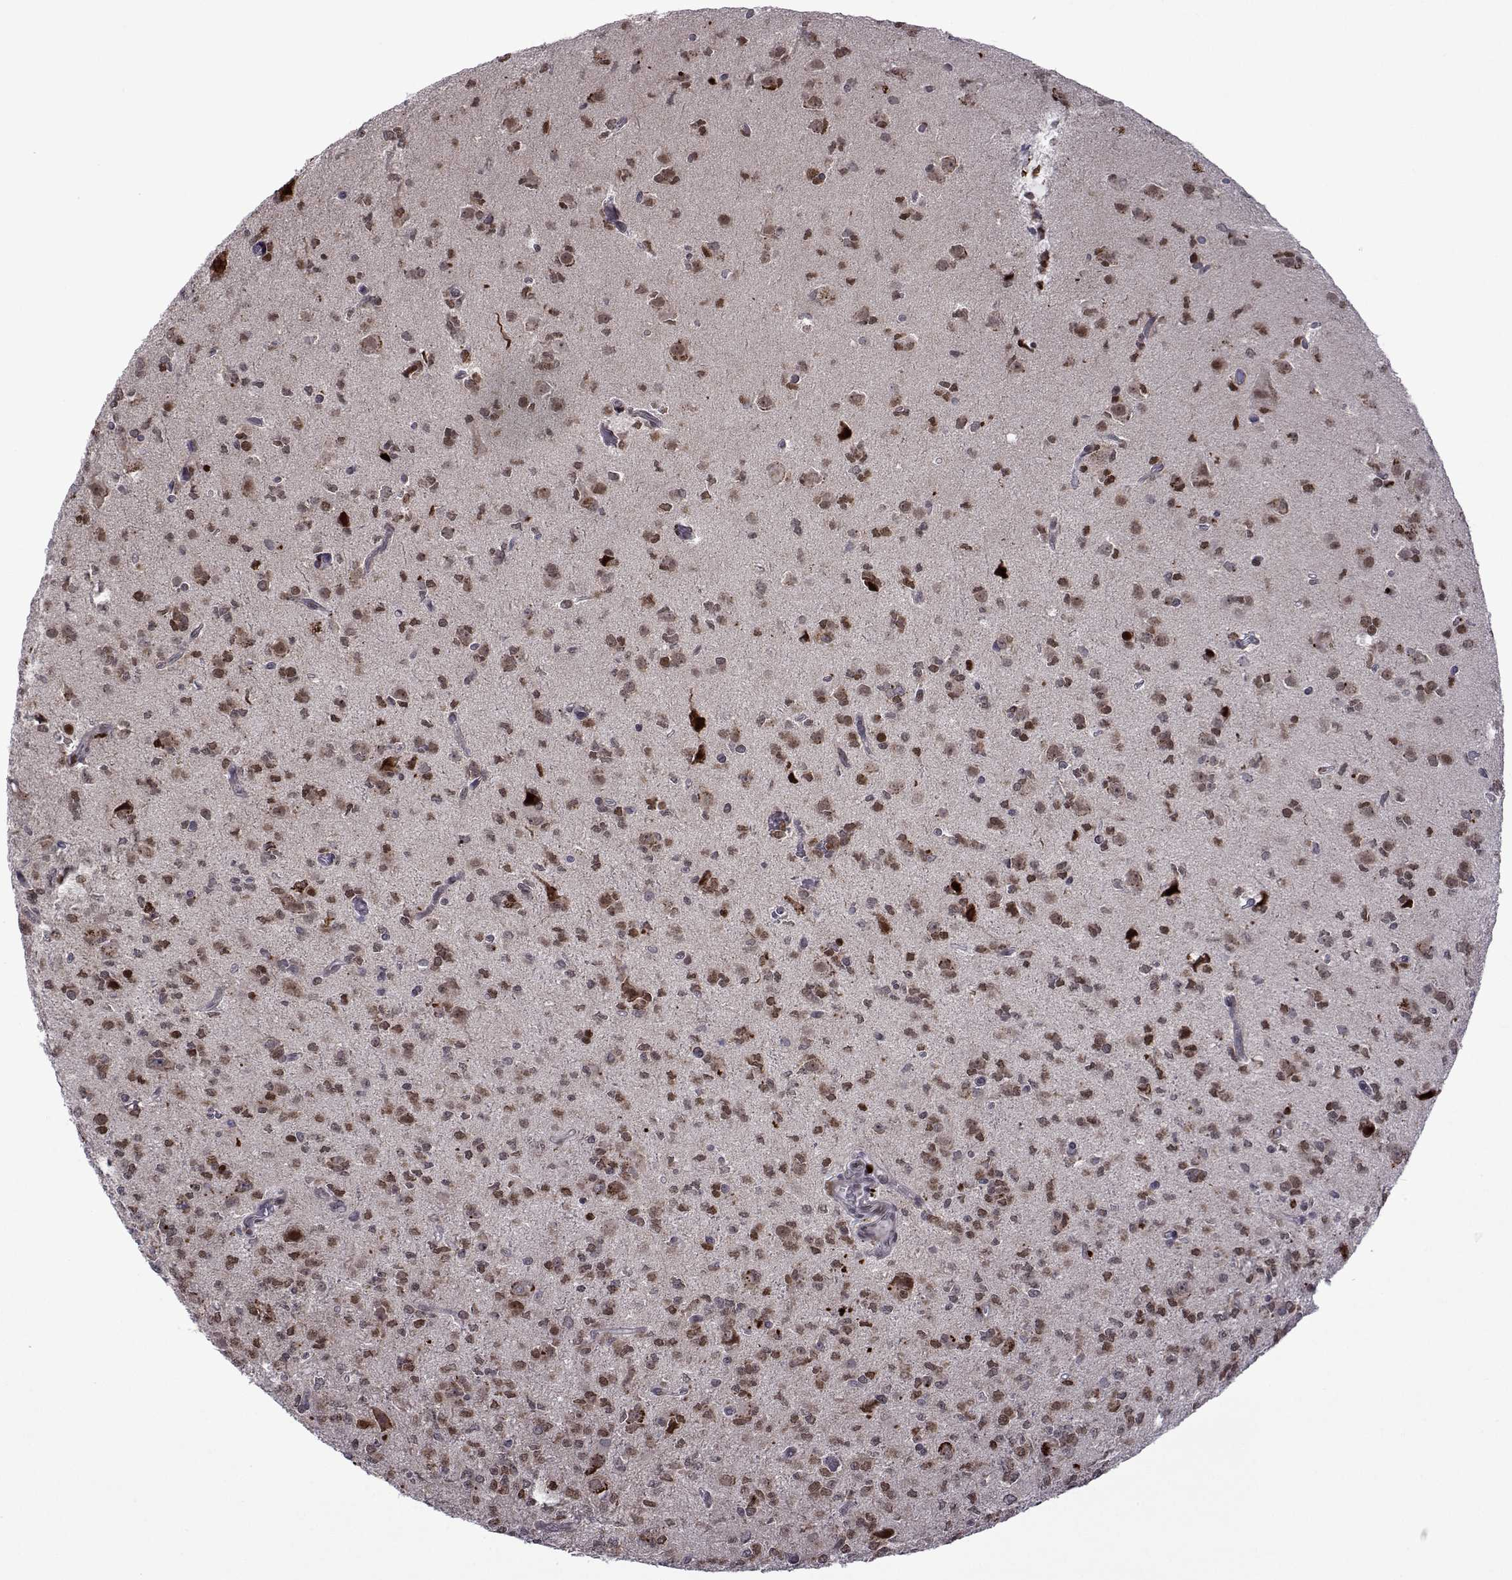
{"staining": {"intensity": "moderate", "quantity": "25%-75%", "location": "nuclear"}, "tissue": "glioma", "cell_type": "Tumor cells", "image_type": "cancer", "snomed": [{"axis": "morphology", "description": "Glioma, malignant, Low grade"}, {"axis": "topography", "description": "Brain"}], "caption": "An immunohistochemistry micrograph of neoplastic tissue is shown. Protein staining in brown highlights moderate nuclear positivity in malignant glioma (low-grade) within tumor cells. Using DAB (3,3'-diaminobenzidine) (brown) and hematoxylin (blue) stains, captured at high magnification using brightfield microscopy.", "gene": "EFCAB3", "patient": {"sex": "male", "age": 27}}